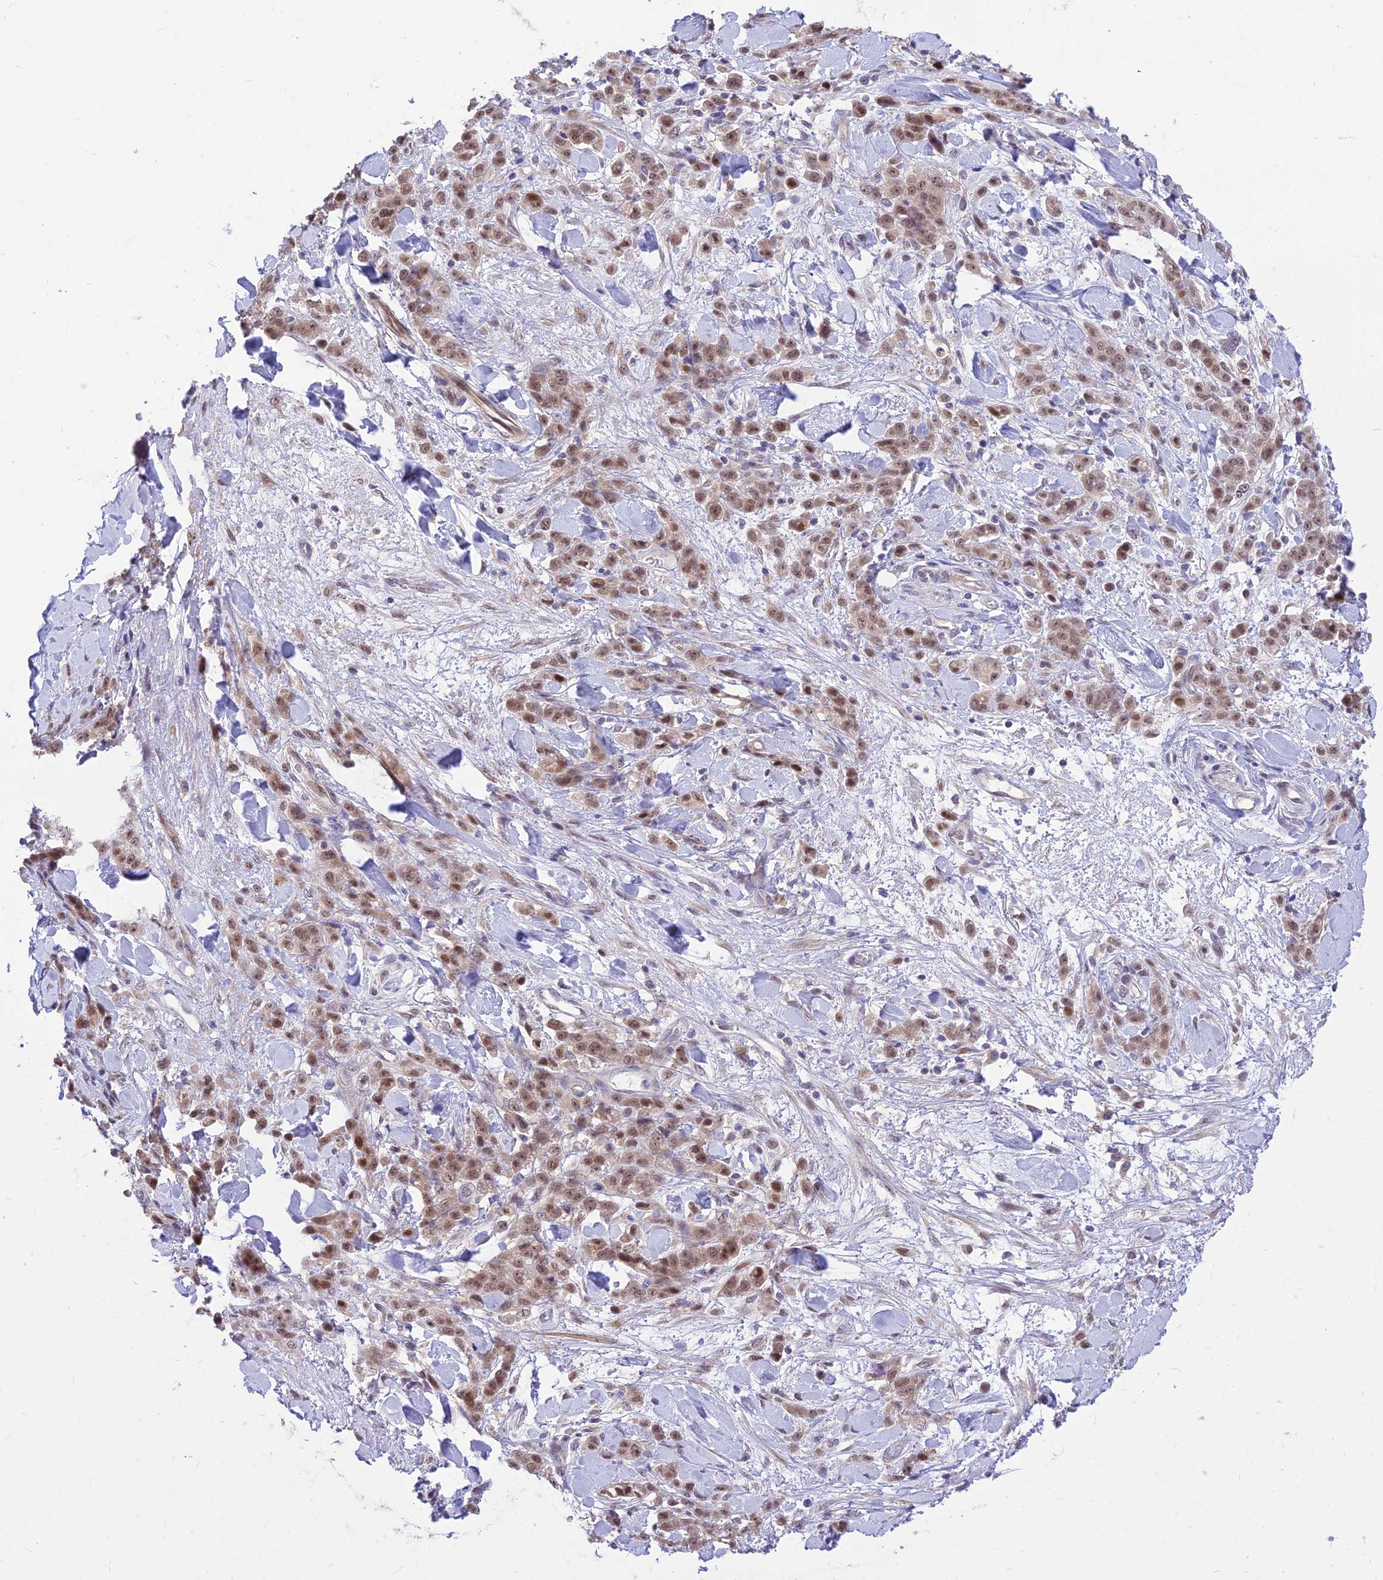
{"staining": {"intensity": "moderate", "quantity": ">75%", "location": "nuclear"}, "tissue": "stomach cancer", "cell_type": "Tumor cells", "image_type": "cancer", "snomed": [{"axis": "morphology", "description": "Normal tissue, NOS"}, {"axis": "morphology", "description": "Adenocarcinoma, NOS"}, {"axis": "topography", "description": "Stomach"}], "caption": "Immunohistochemical staining of stomach adenocarcinoma demonstrates medium levels of moderate nuclear protein expression in about >75% of tumor cells. (Brightfield microscopy of DAB IHC at high magnification).", "gene": "ASPDH", "patient": {"sex": "male", "age": 82}}